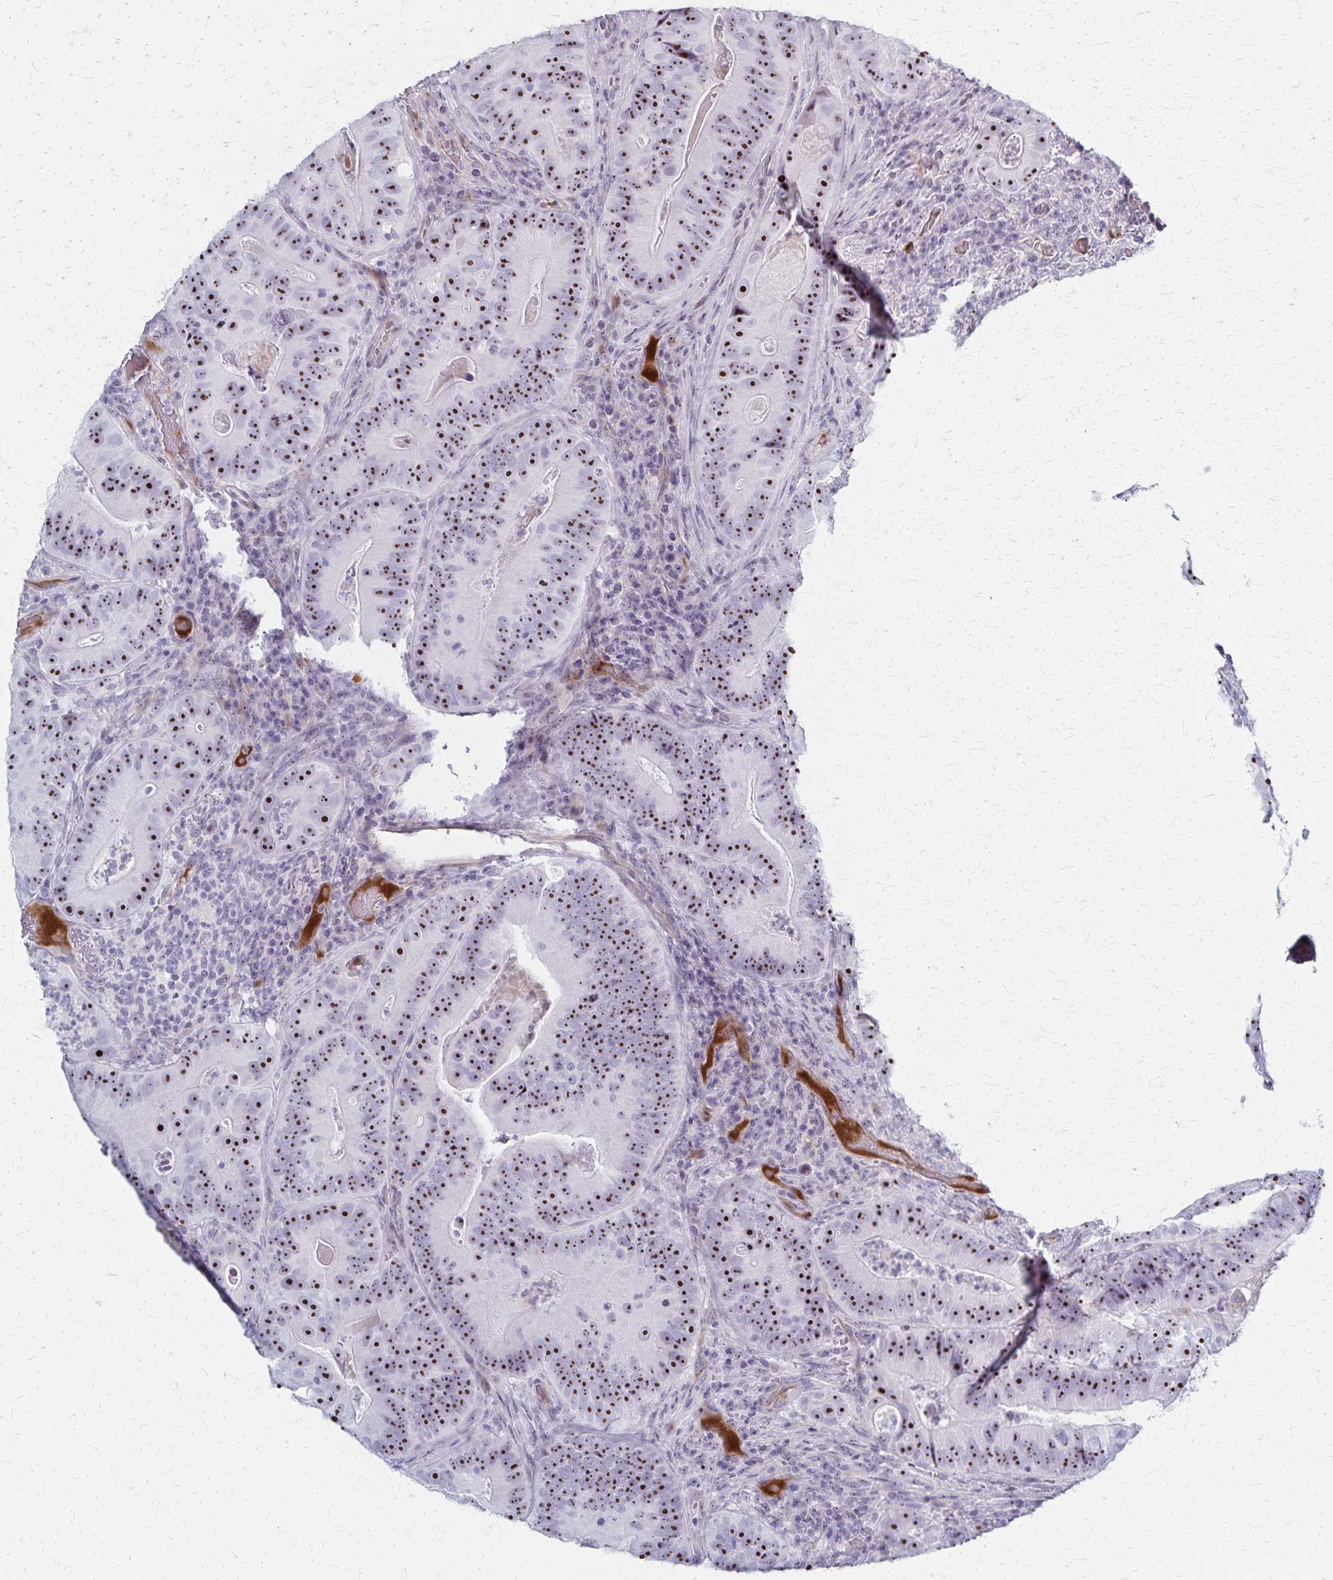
{"staining": {"intensity": "strong", "quantity": ">75%", "location": "nuclear"}, "tissue": "colorectal cancer", "cell_type": "Tumor cells", "image_type": "cancer", "snomed": [{"axis": "morphology", "description": "Adenocarcinoma, NOS"}, {"axis": "topography", "description": "Colon"}], "caption": "Immunohistochemistry histopathology image of colorectal adenocarcinoma stained for a protein (brown), which shows high levels of strong nuclear positivity in about >75% of tumor cells.", "gene": "DLK2", "patient": {"sex": "female", "age": 86}}